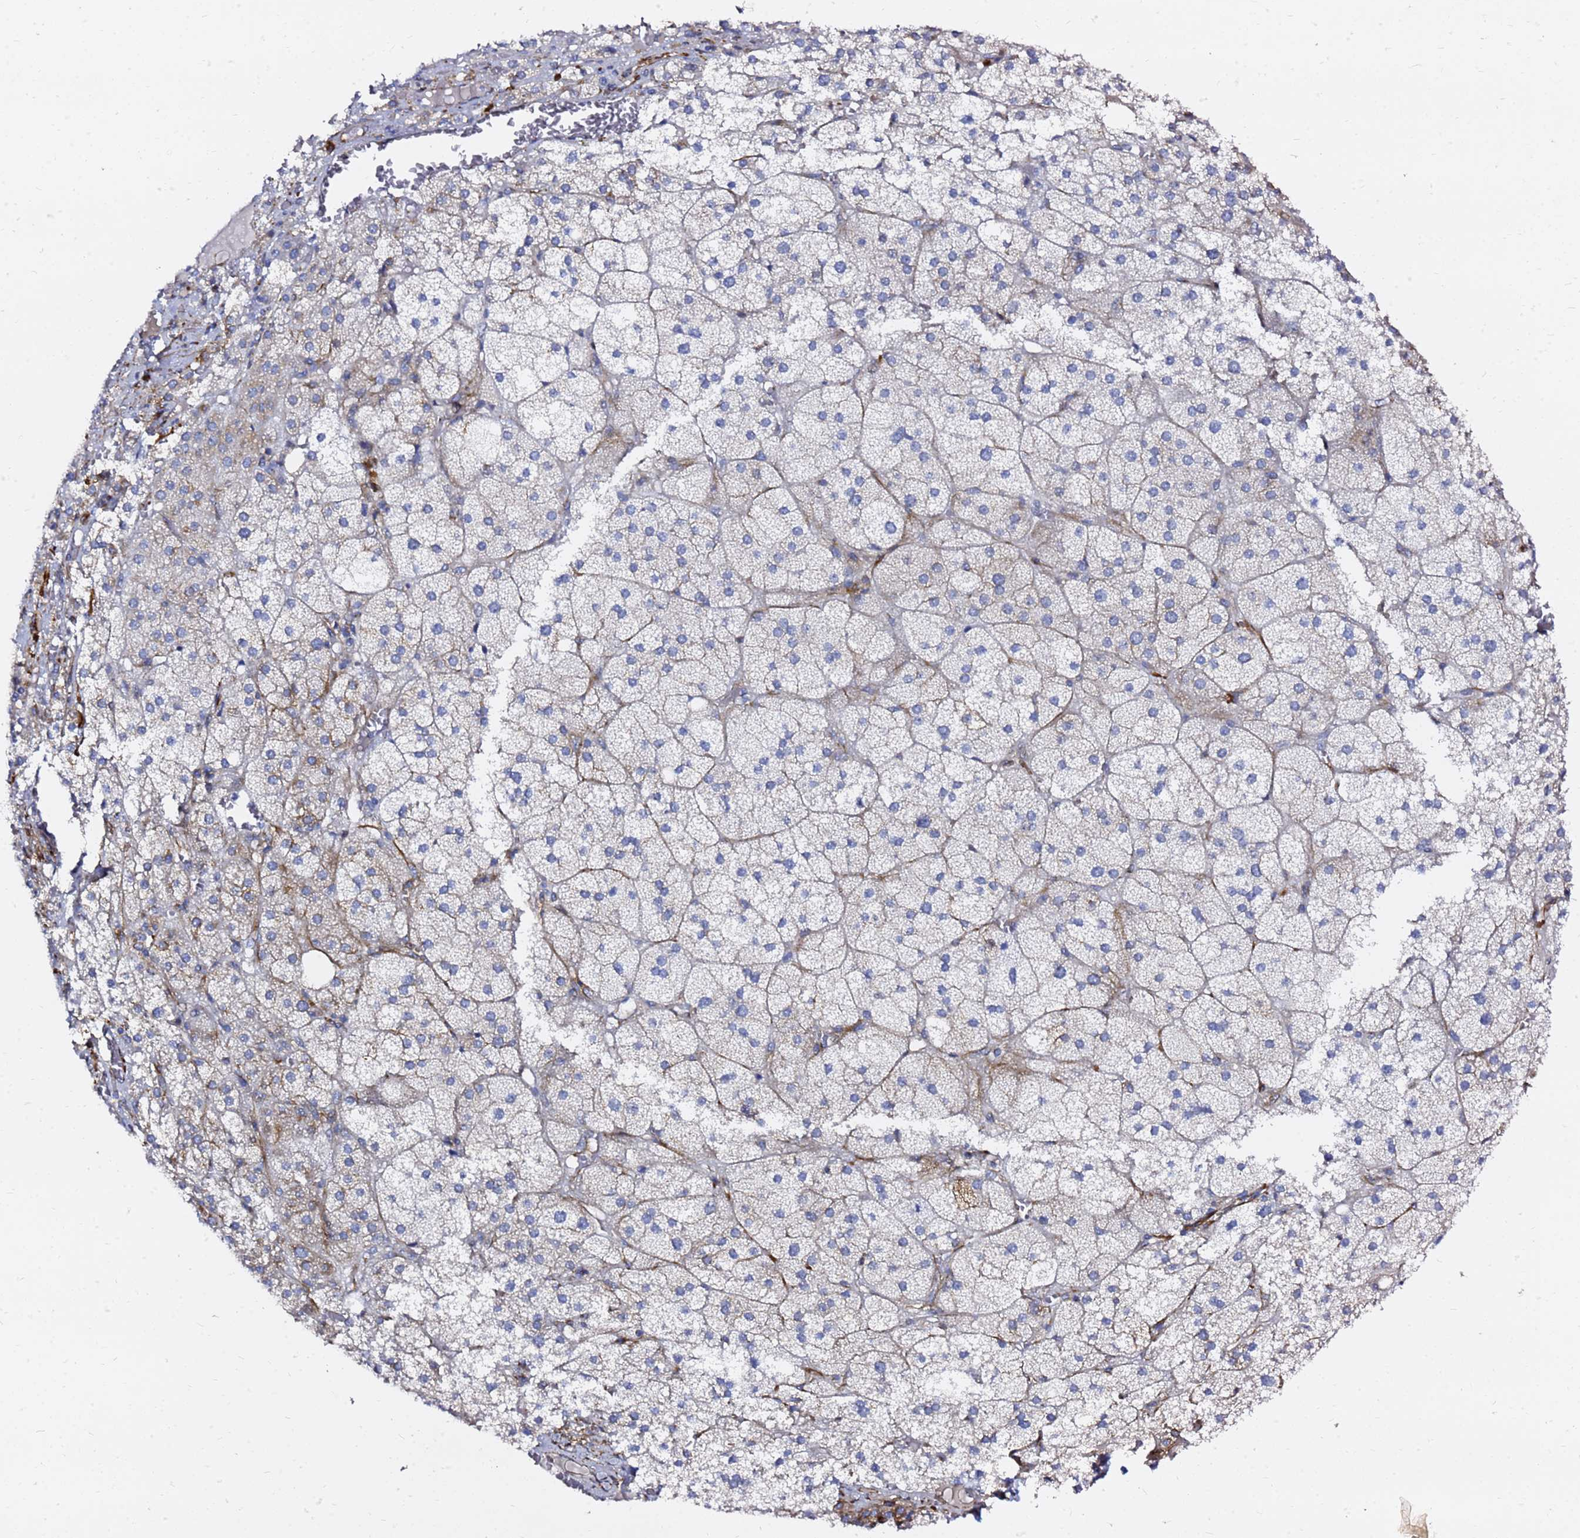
{"staining": {"intensity": "strong", "quantity": "25%-75%", "location": "cytoplasmic/membranous"}, "tissue": "adrenal gland", "cell_type": "Glandular cells", "image_type": "normal", "snomed": [{"axis": "morphology", "description": "Normal tissue, NOS"}, {"axis": "topography", "description": "Adrenal gland"}], "caption": "High-magnification brightfield microscopy of benign adrenal gland stained with DAB (brown) and counterstained with hematoxylin (blue). glandular cells exhibit strong cytoplasmic/membranous positivity is present in approximately25%-75% of cells.", "gene": "TUBA8", "patient": {"sex": "female", "age": 61}}